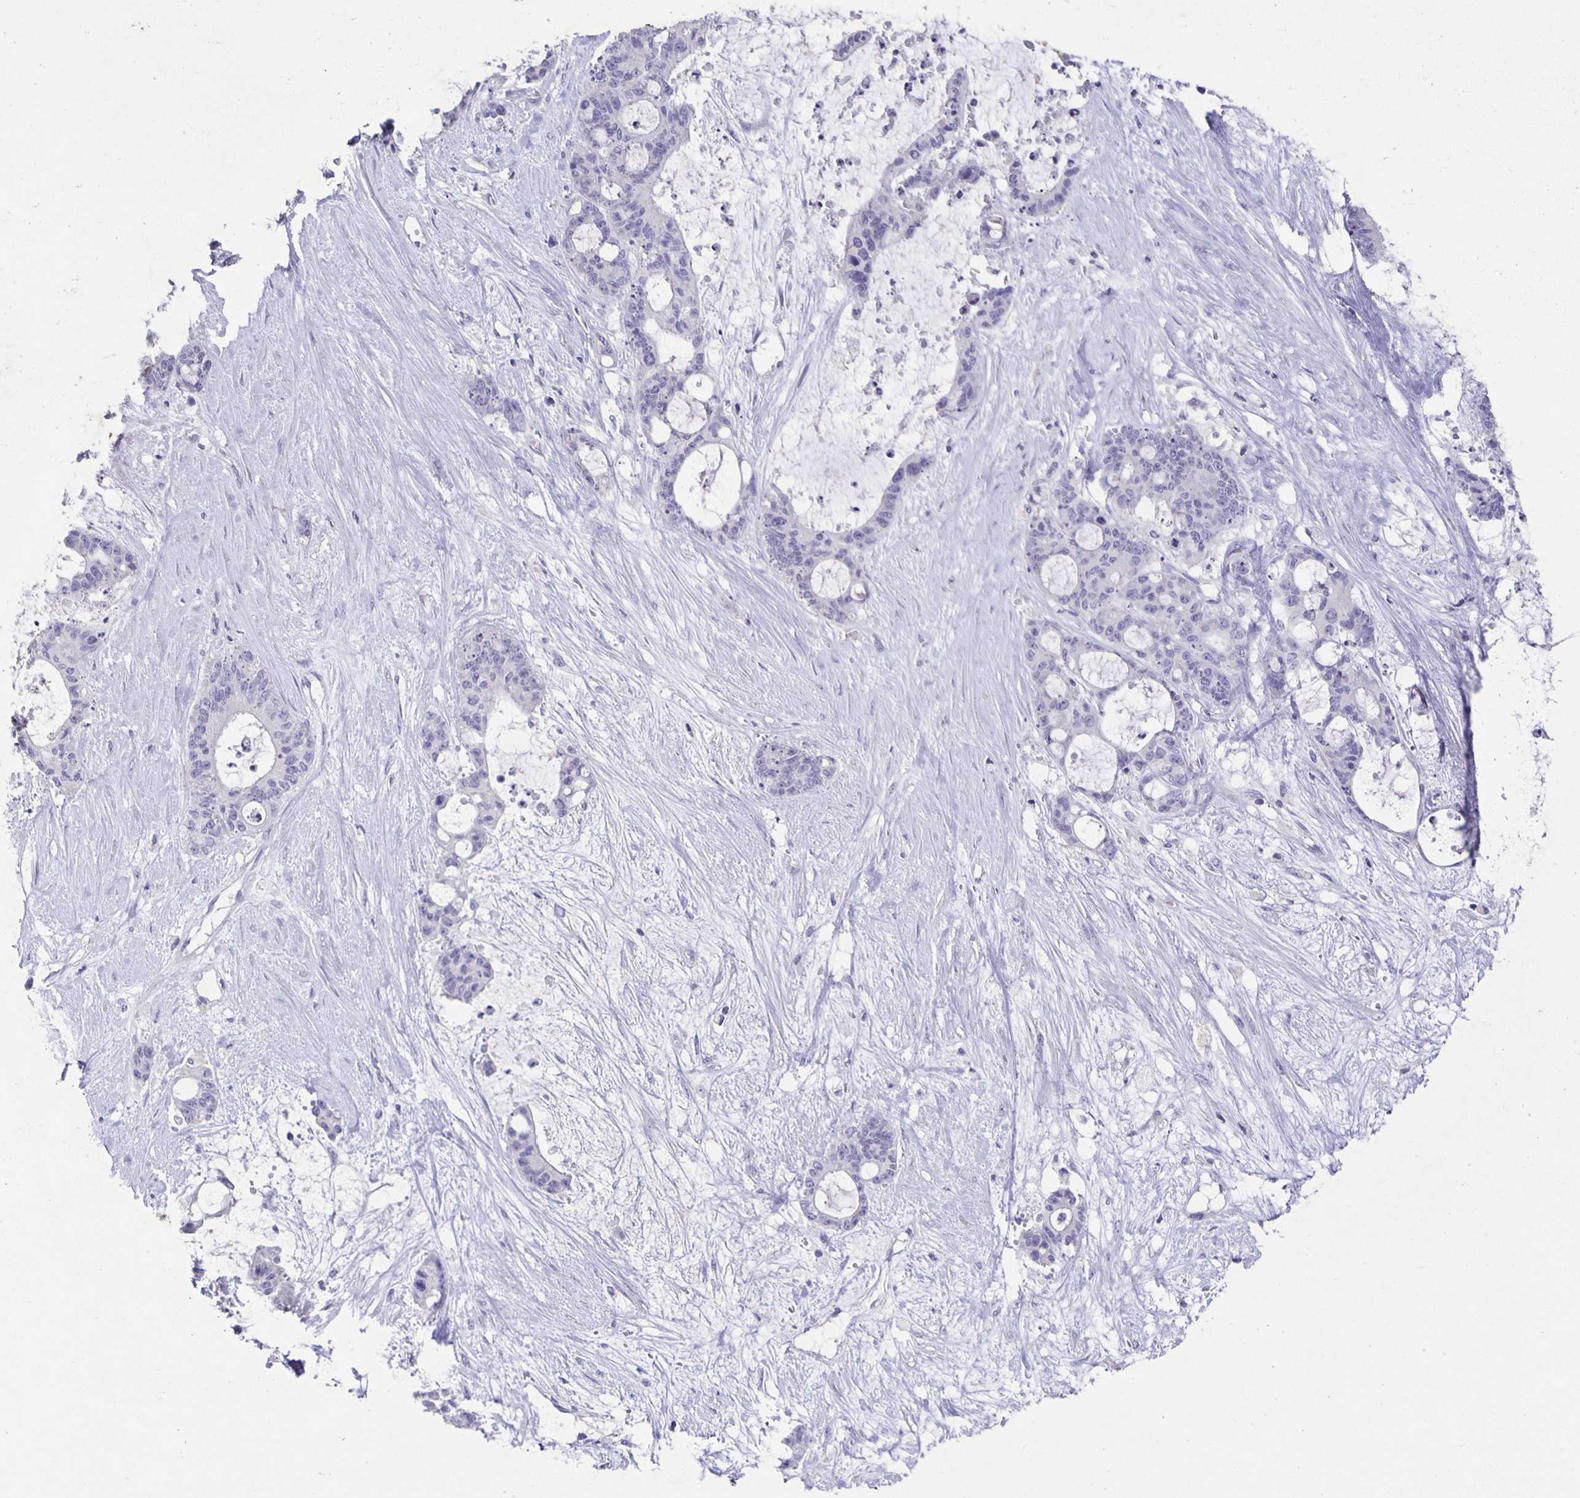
{"staining": {"intensity": "negative", "quantity": "none", "location": "none"}, "tissue": "liver cancer", "cell_type": "Tumor cells", "image_type": "cancer", "snomed": [{"axis": "morphology", "description": "Normal tissue, NOS"}, {"axis": "morphology", "description": "Cholangiocarcinoma"}, {"axis": "topography", "description": "Liver"}, {"axis": "topography", "description": "Peripheral nerve tissue"}], "caption": "IHC of cholangiocarcinoma (liver) demonstrates no expression in tumor cells.", "gene": "CARNS1", "patient": {"sex": "female", "age": 73}}